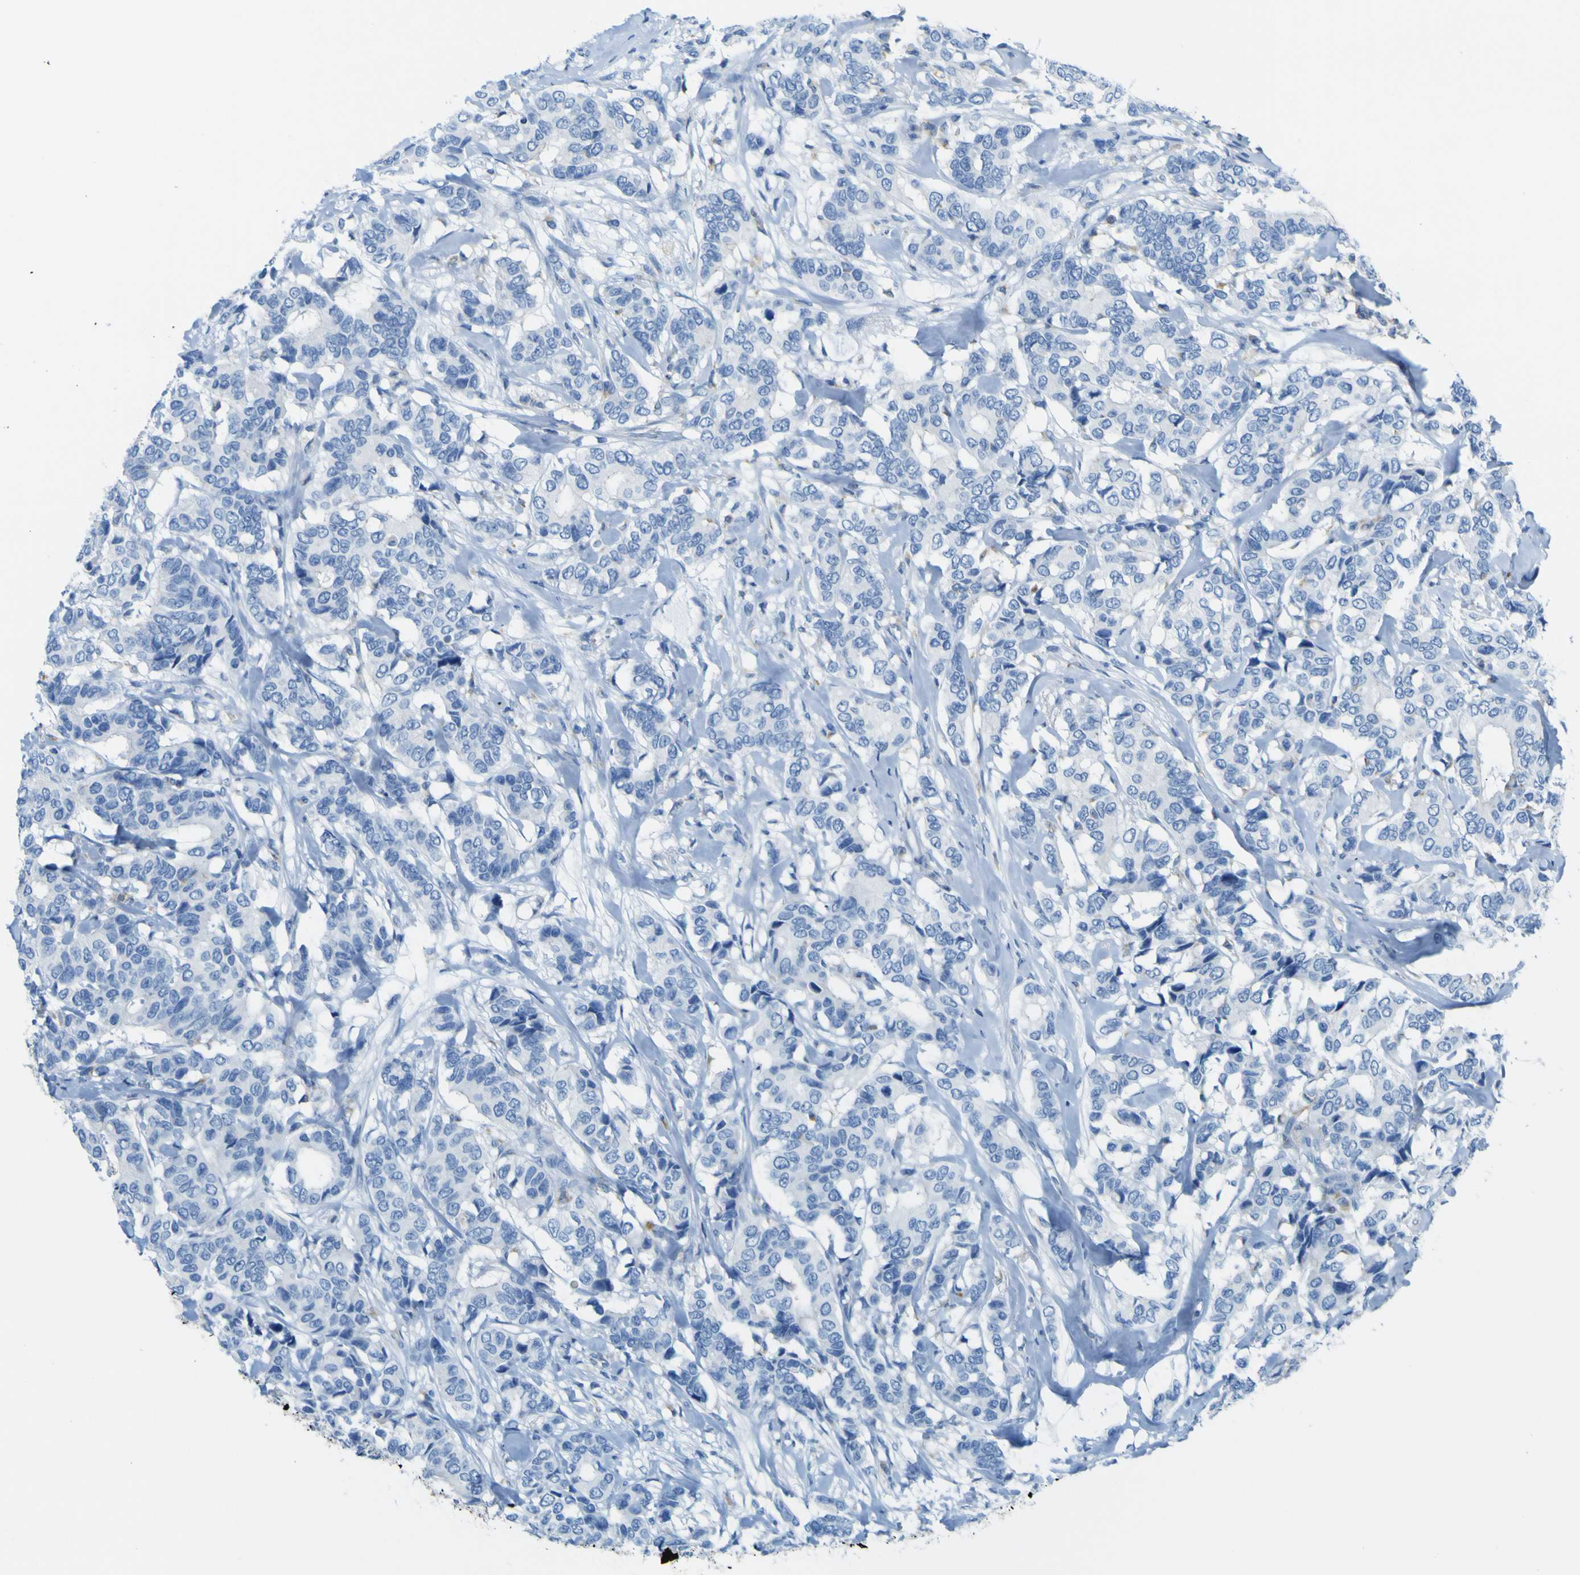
{"staining": {"intensity": "negative", "quantity": "none", "location": "none"}, "tissue": "breast cancer", "cell_type": "Tumor cells", "image_type": "cancer", "snomed": [{"axis": "morphology", "description": "Duct carcinoma"}, {"axis": "topography", "description": "Breast"}], "caption": "There is no significant expression in tumor cells of breast cancer (infiltrating ductal carcinoma). The staining was performed using DAB (3,3'-diaminobenzidine) to visualize the protein expression in brown, while the nuclei were stained in blue with hematoxylin (Magnification: 20x).", "gene": "ACSL1", "patient": {"sex": "female", "age": 87}}